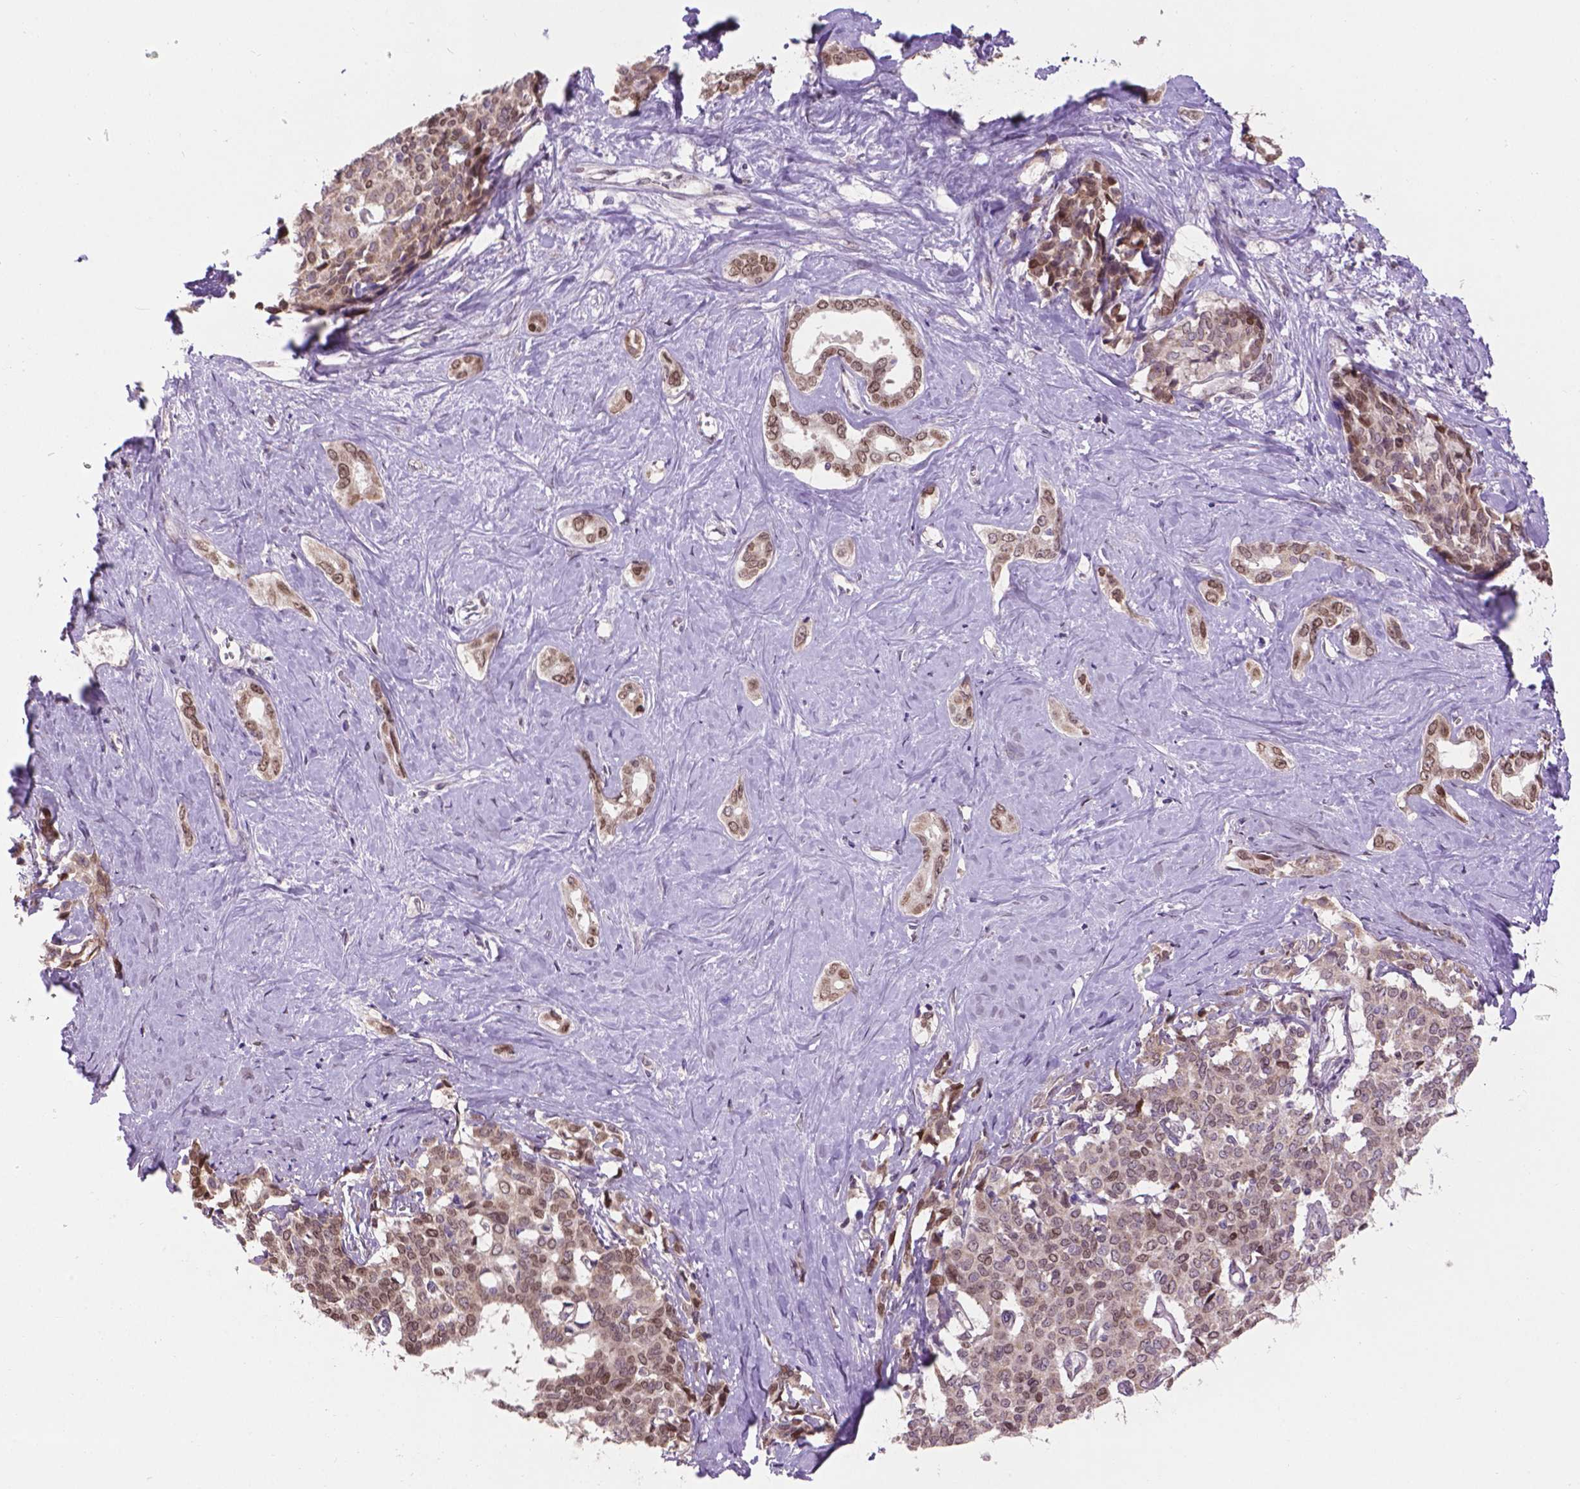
{"staining": {"intensity": "weak", "quantity": "25%-75%", "location": "nuclear"}, "tissue": "liver cancer", "cell_type": "Tumor cells", "image_type": "cancer", "snomed": [{"axis": "morphology", "description": "Cholangiocarcinoma"}, {"axis": "topography", "description": "Liver"}], "caption": "IHC of liver cancer demonstrates low levels of weak nuclear positivity in approximately 25%-75% of tumor cells.", "gene": "IRF6", "patient": {"sex": "female", "age": 47}}